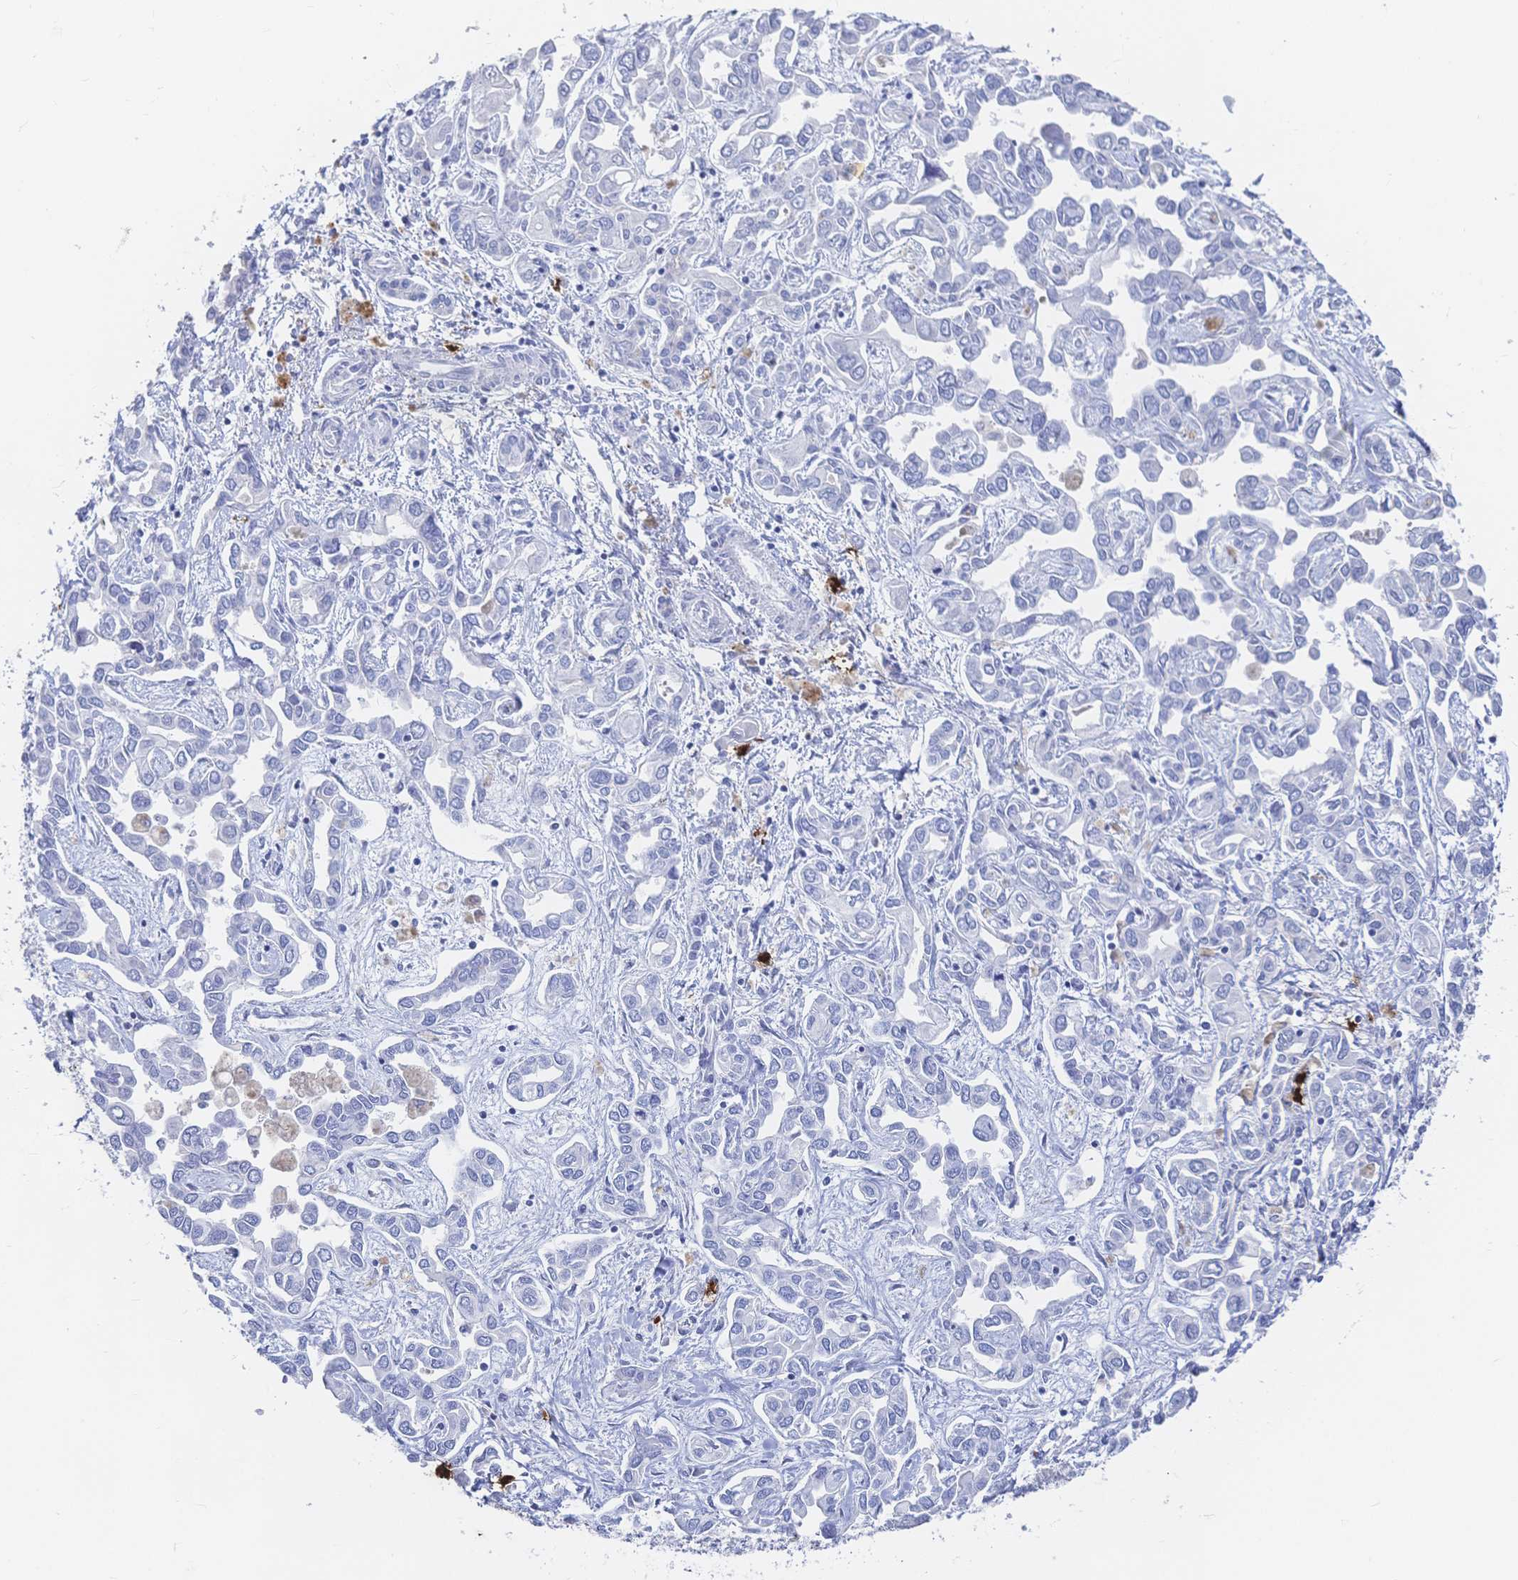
{"staining": {"intensity": "negative", "quantity": "none", "location": "none"}, "tissue": "liver cancer", "cell_type": "Tumor cells", "image_type": "cancer", "snomed": [{"axis": "morphology", "description": "Cholangiocarcinoma"}, {"axis": "topography", "description": "Liver"}], "caption": "Immunohistochemical staining of human liver cancer reveals no significant expression in tumor cells.", "gene": "IL2RB", "patient": {"sex": "female", "age": 64}}